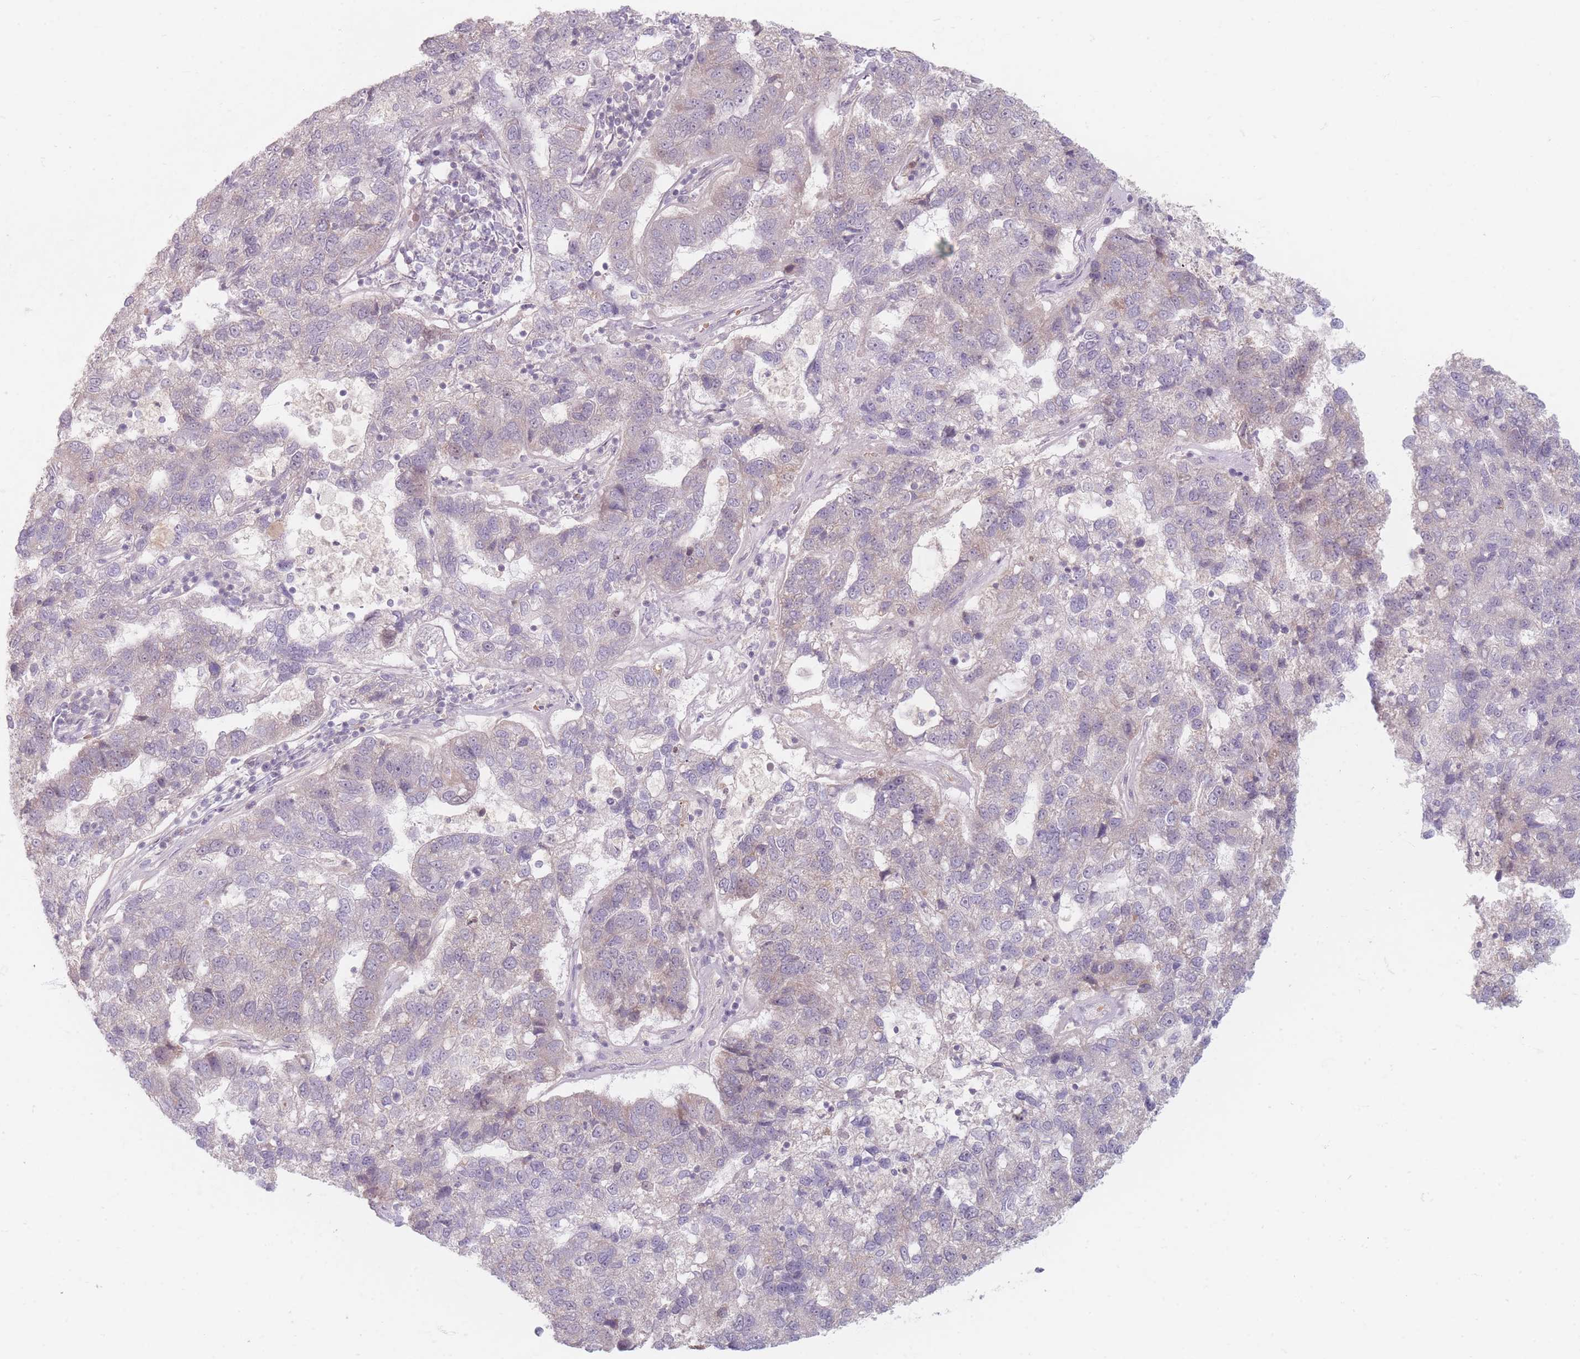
{"staining": {"intensity": "negative", "quantity": "none", "location": "none"}, "tissue": "pancreatic cancer", "cell_type": "Tumor cells", "image_type": "cancer", "snomed": [{"axis": "morphology", "description": "Adenocarcinoma, NOS"}, {"axis": "topography", "description": "Pancreas"}], "caption": "There is no significant expression in tumor cells of pancreatic adenocarcinoma. (DAB immunohistochemistry with hematoxylin counter stain).", "gene": "CHCHD7", "patient": {"sex": "female", "age": 61}}